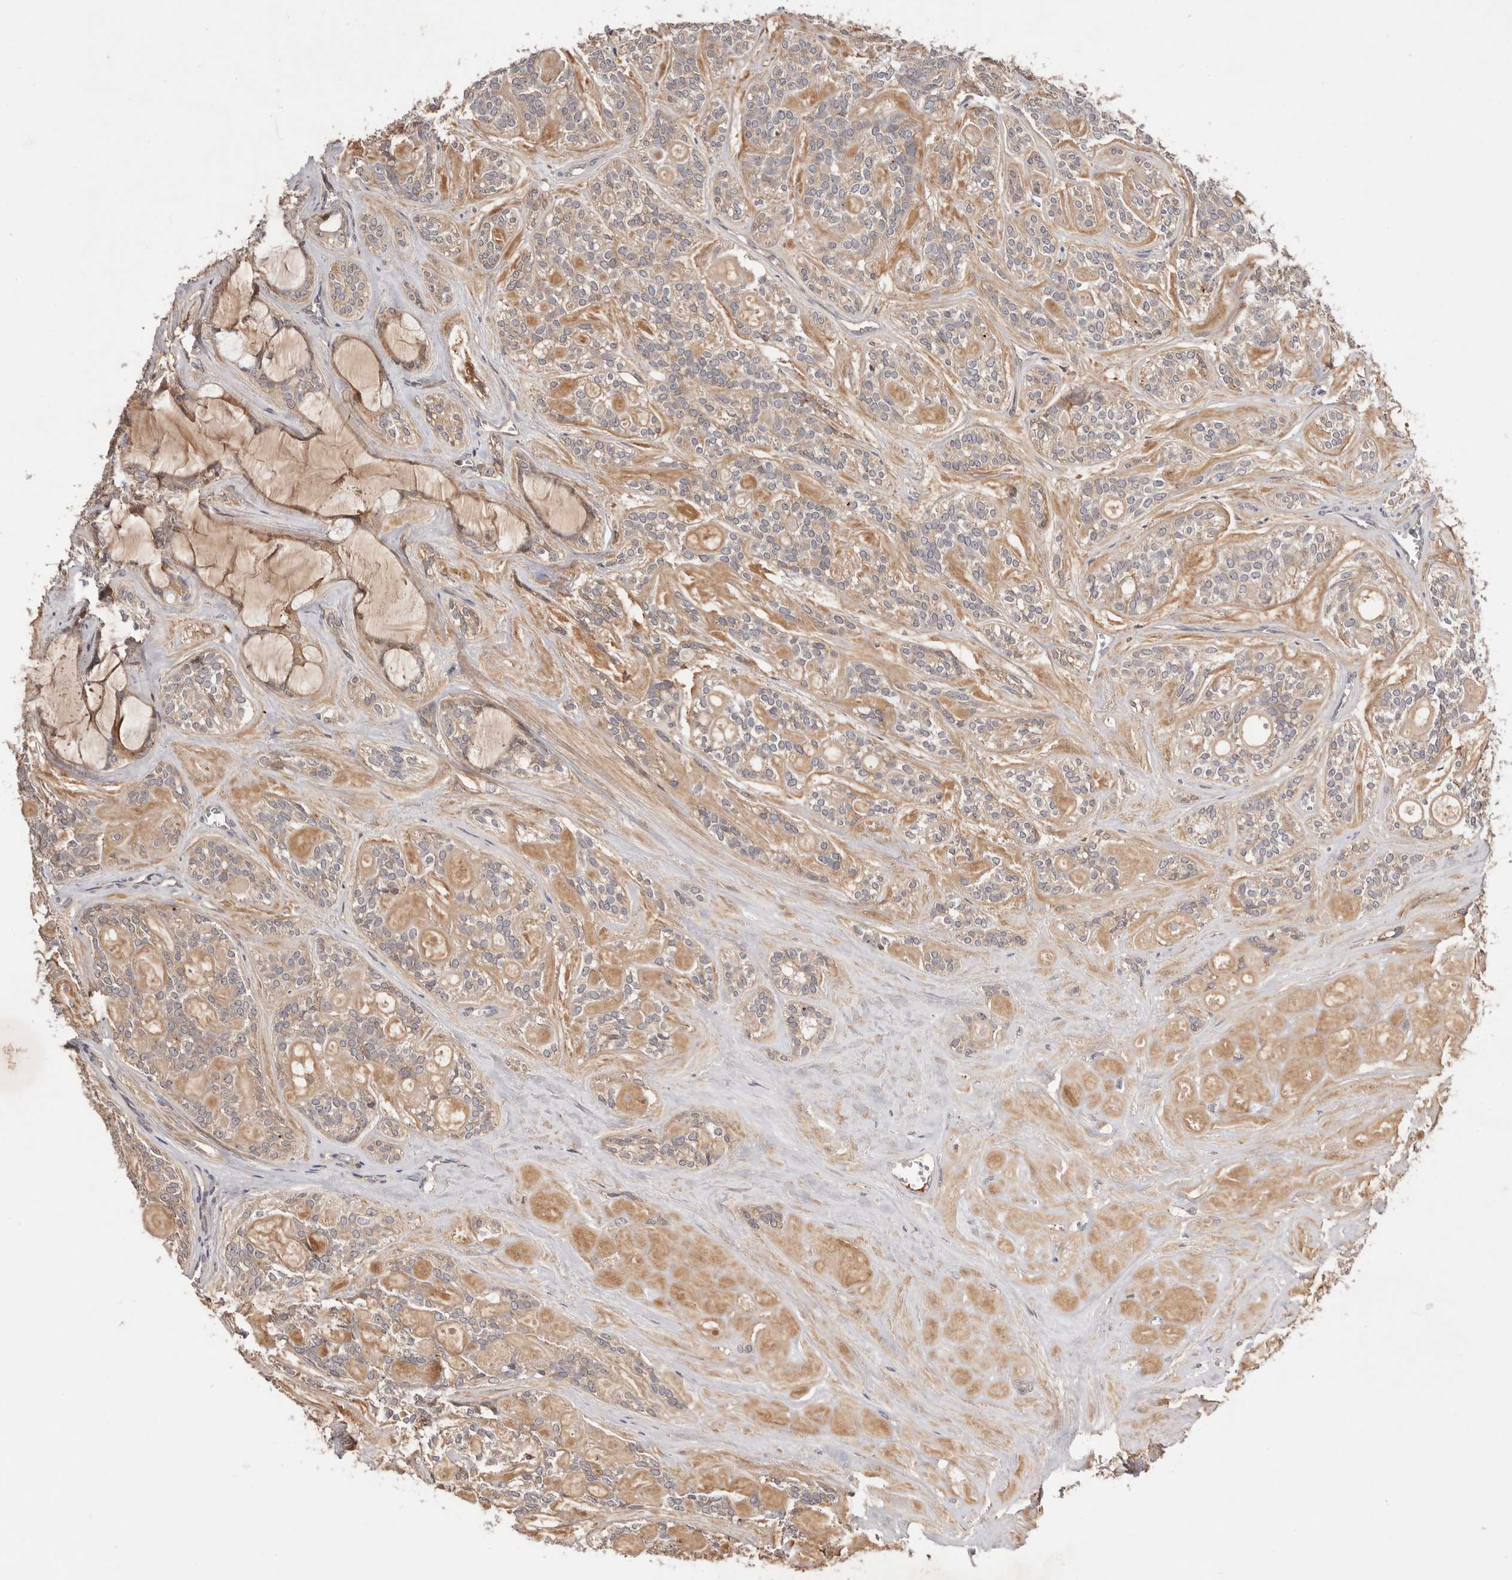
{"staining": {"intensity": "moderate", "quantity": "25%-75%", "location": "cytoplasmic/membranous"}, "tissue": "head and neck cancer", "cell_type": "Tumor cells", "image_type": "cancer", "snomed": [{"axis": "morphology", "description": "Adenocarcinoma, NOS"}, {"axis": "topography", "description": "Head-Neck"}], "caption": "High-power microscopy captured an IHC photomicrograph of head and neck cancer (adenocarcinoma), revealing moderate cytoplasmic/membranous expression in about 25%-75% of tumor cells. (DAB IHC with brightfield microscopy, high magnification).", "gene": "DOP1A", "patient": {"sex": "male", "age": 66}}